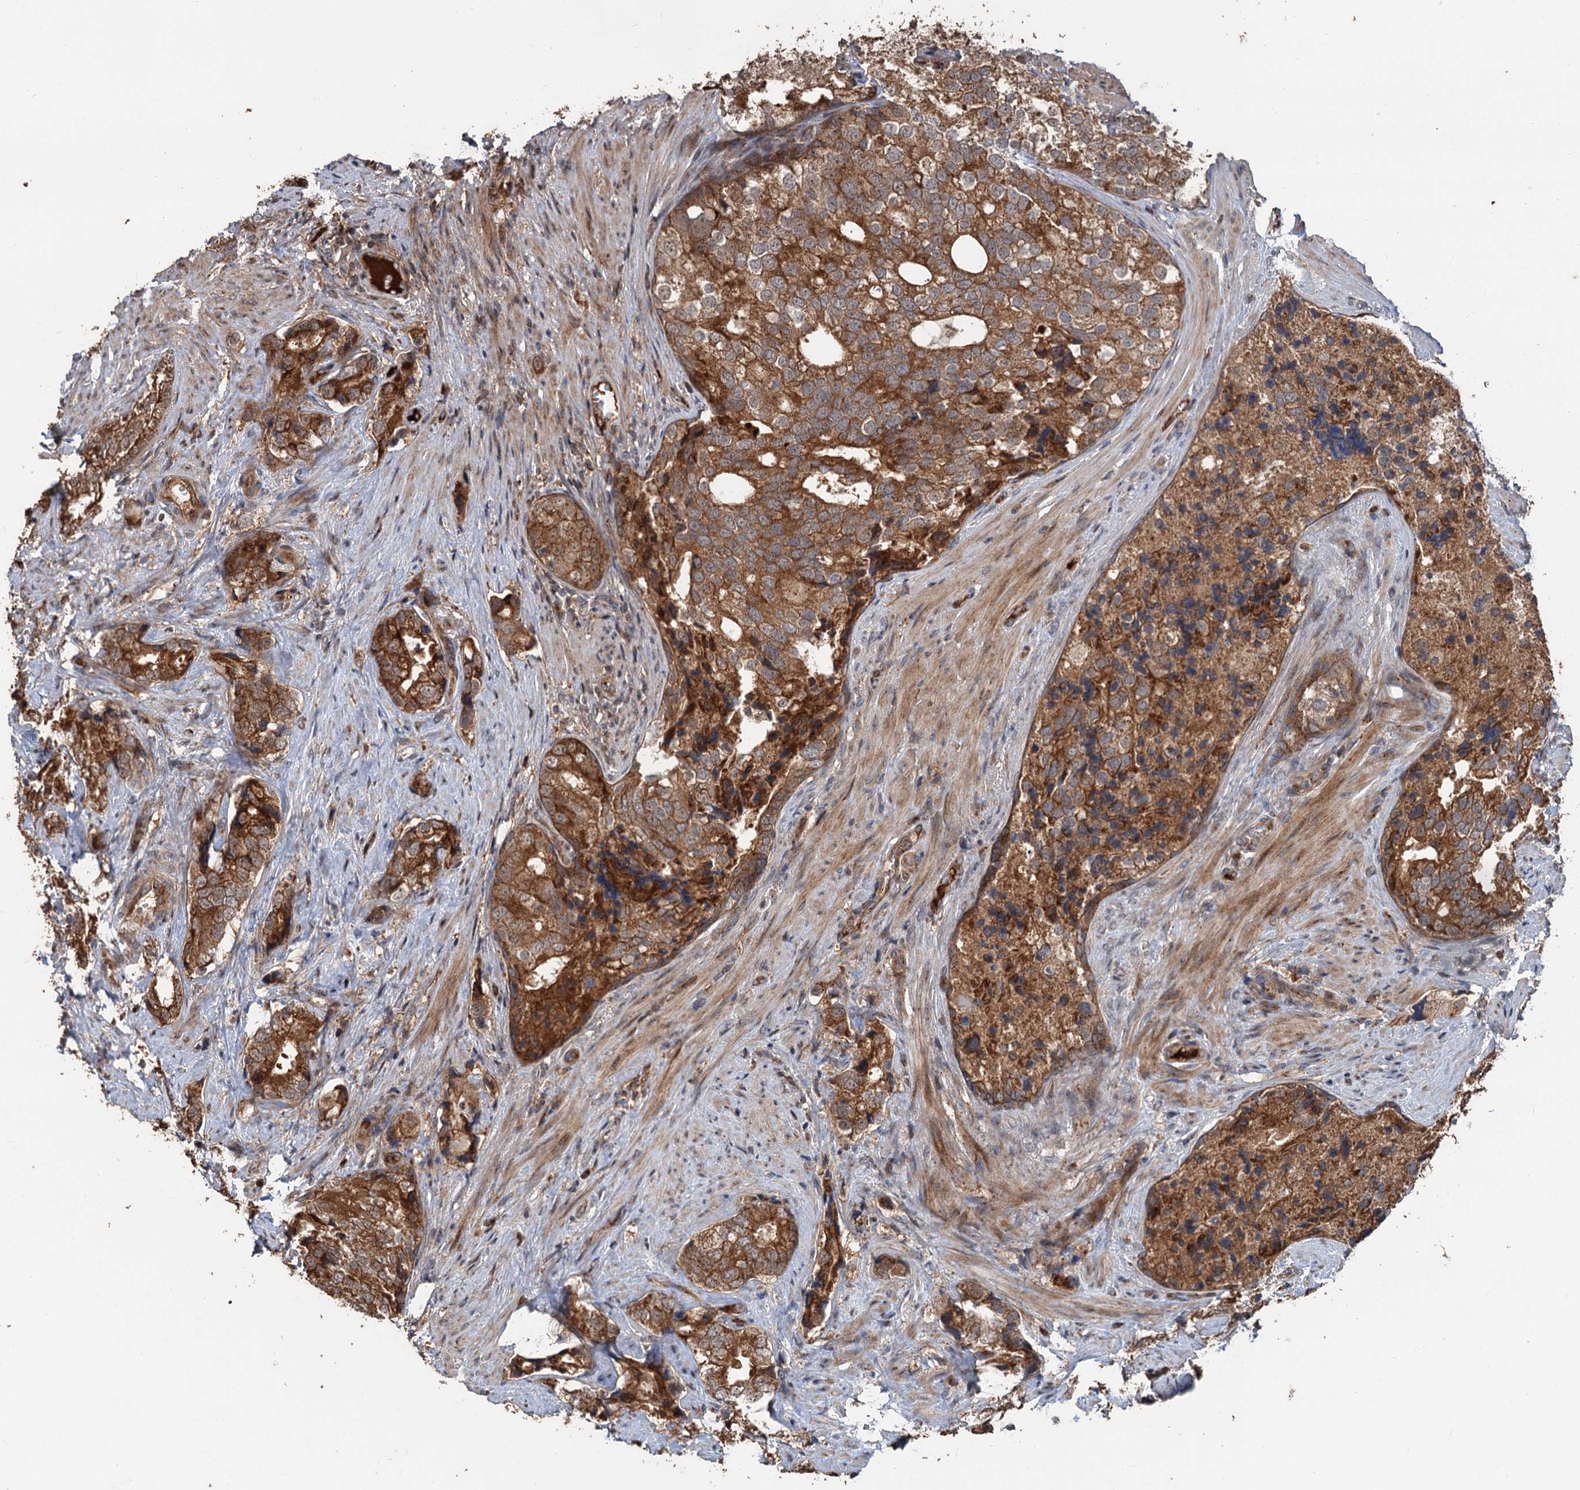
{"staining": {"intensity": "strong", "quantity": ">75%", "location": "cytoplasmic/membranous"}, "tissue": "prostate cancer", "cell_type": "Tumor cells", "image_type": "cancer", "snomed": [{"axis": "morphology", "description": "Adenocarcinoma, High grade"}, {"axis": "topography", "description": "Prostate"}], "caption": "Protein staining displays strong cytoplasmic/membranous expression in about >75% of tumor cells in prostate cancer (adenocarcinoma (high-grade)).", "gene": "DEXI", "patient": {"sex": "male", "age": 75}}